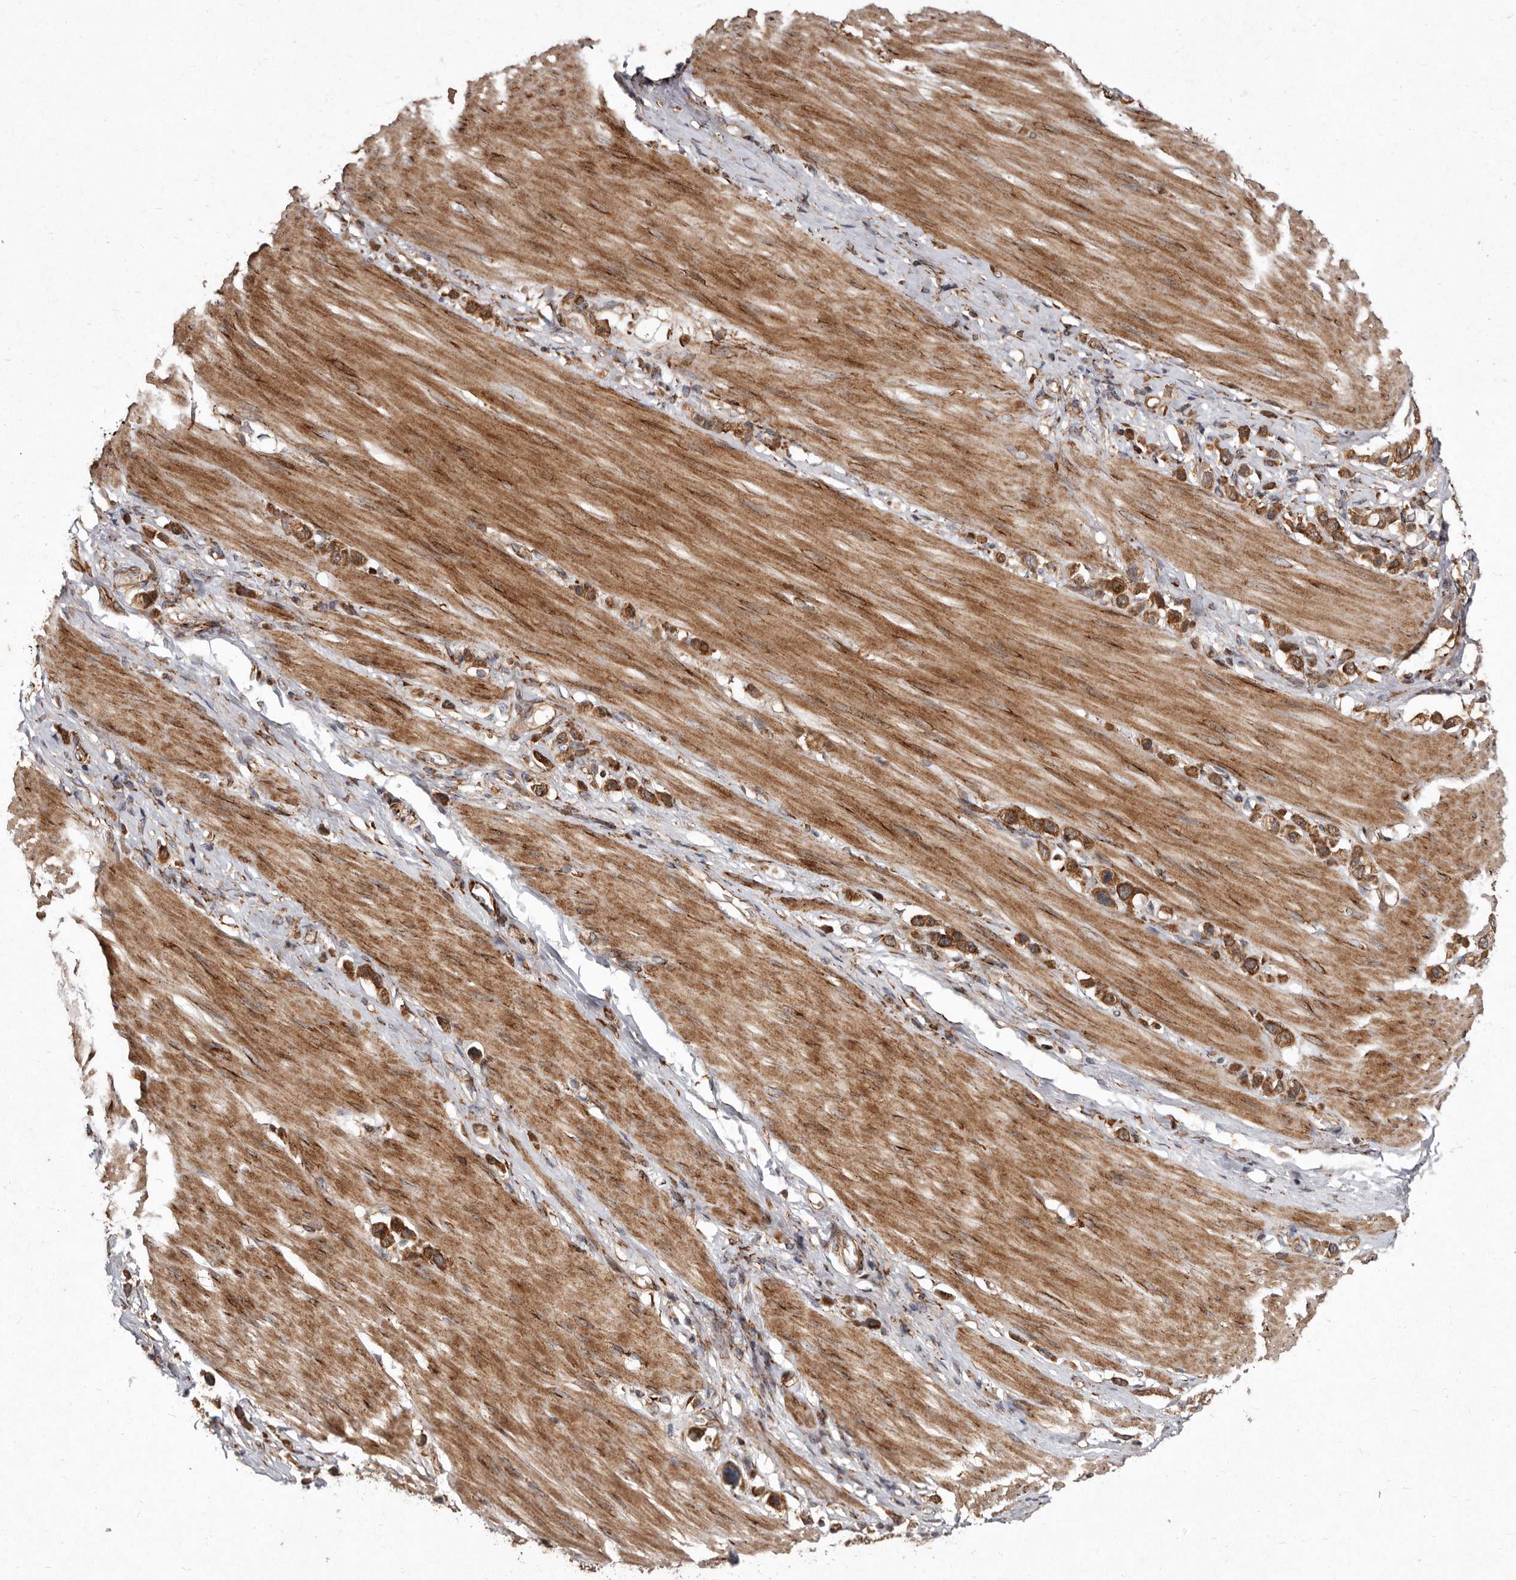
{"staining": {"intensity": "moderate", "quantity": ">75%", "location": "cytoplasmic/membranous"}, "tissue": "stomach cancer", "cell_type": "Tumor cells", "image_type": "cancer", "snomed": [{"axis": "morphology", "description": "Adenocarcinoma, NOS"}, {"axis": "topography", "description": "Stomach"}], "caption": "Immunohistochemistry image of adenocarcinoma (stomach) stained for a protein (brown), which demonstrates medium levels of moderate cytoplasmic/membranous positivity in about >75% of tumor cells.", "gene": "FLAD1", "patient": {"sex": "female", "age": 65}}